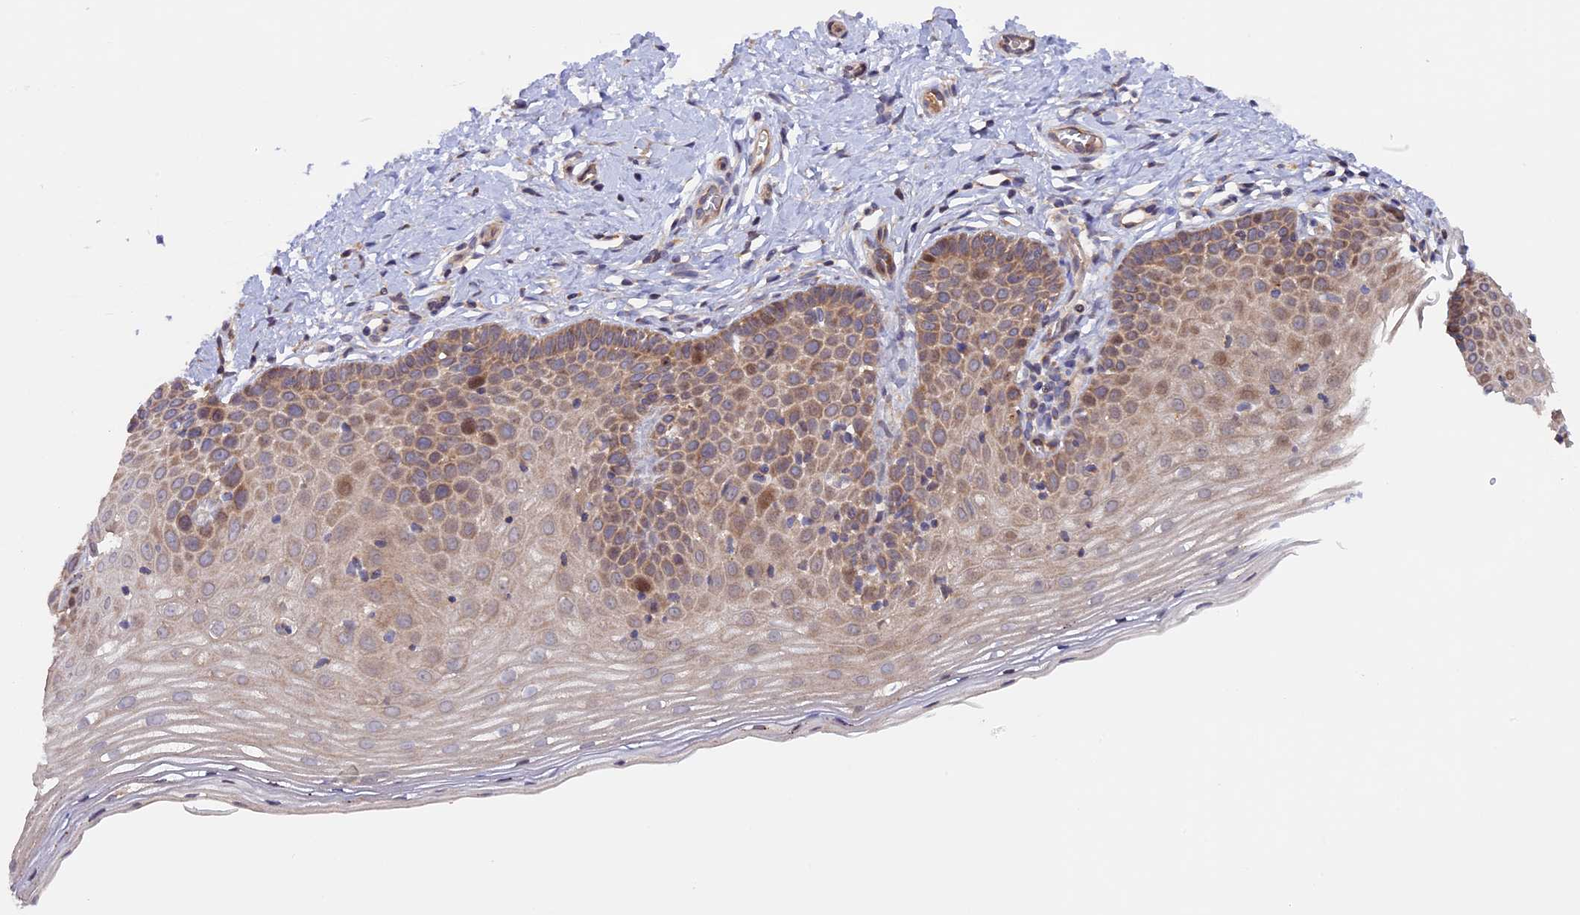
{"staining": {"intensity": "weak", "quantity": "25%-75%", "location": "cytoplasmic/membranous"}, "tissue": "cervix", "cell_type": "Glandular cells", "image_type": "normal", "snomed": [{"axis": "morphology", "description": "Normal tissue, NOS"}, {"axis": "topography", "description": "Cervix"}], "caption": "Immunohistochemical staining of unremarkable human cervix exhibits weak cytoplasmic/membranous protein positivity in approximately 25%-75% of glandular cells.", "gene": "FERMT1", "patient": {"sex": "female", "age": 36}}